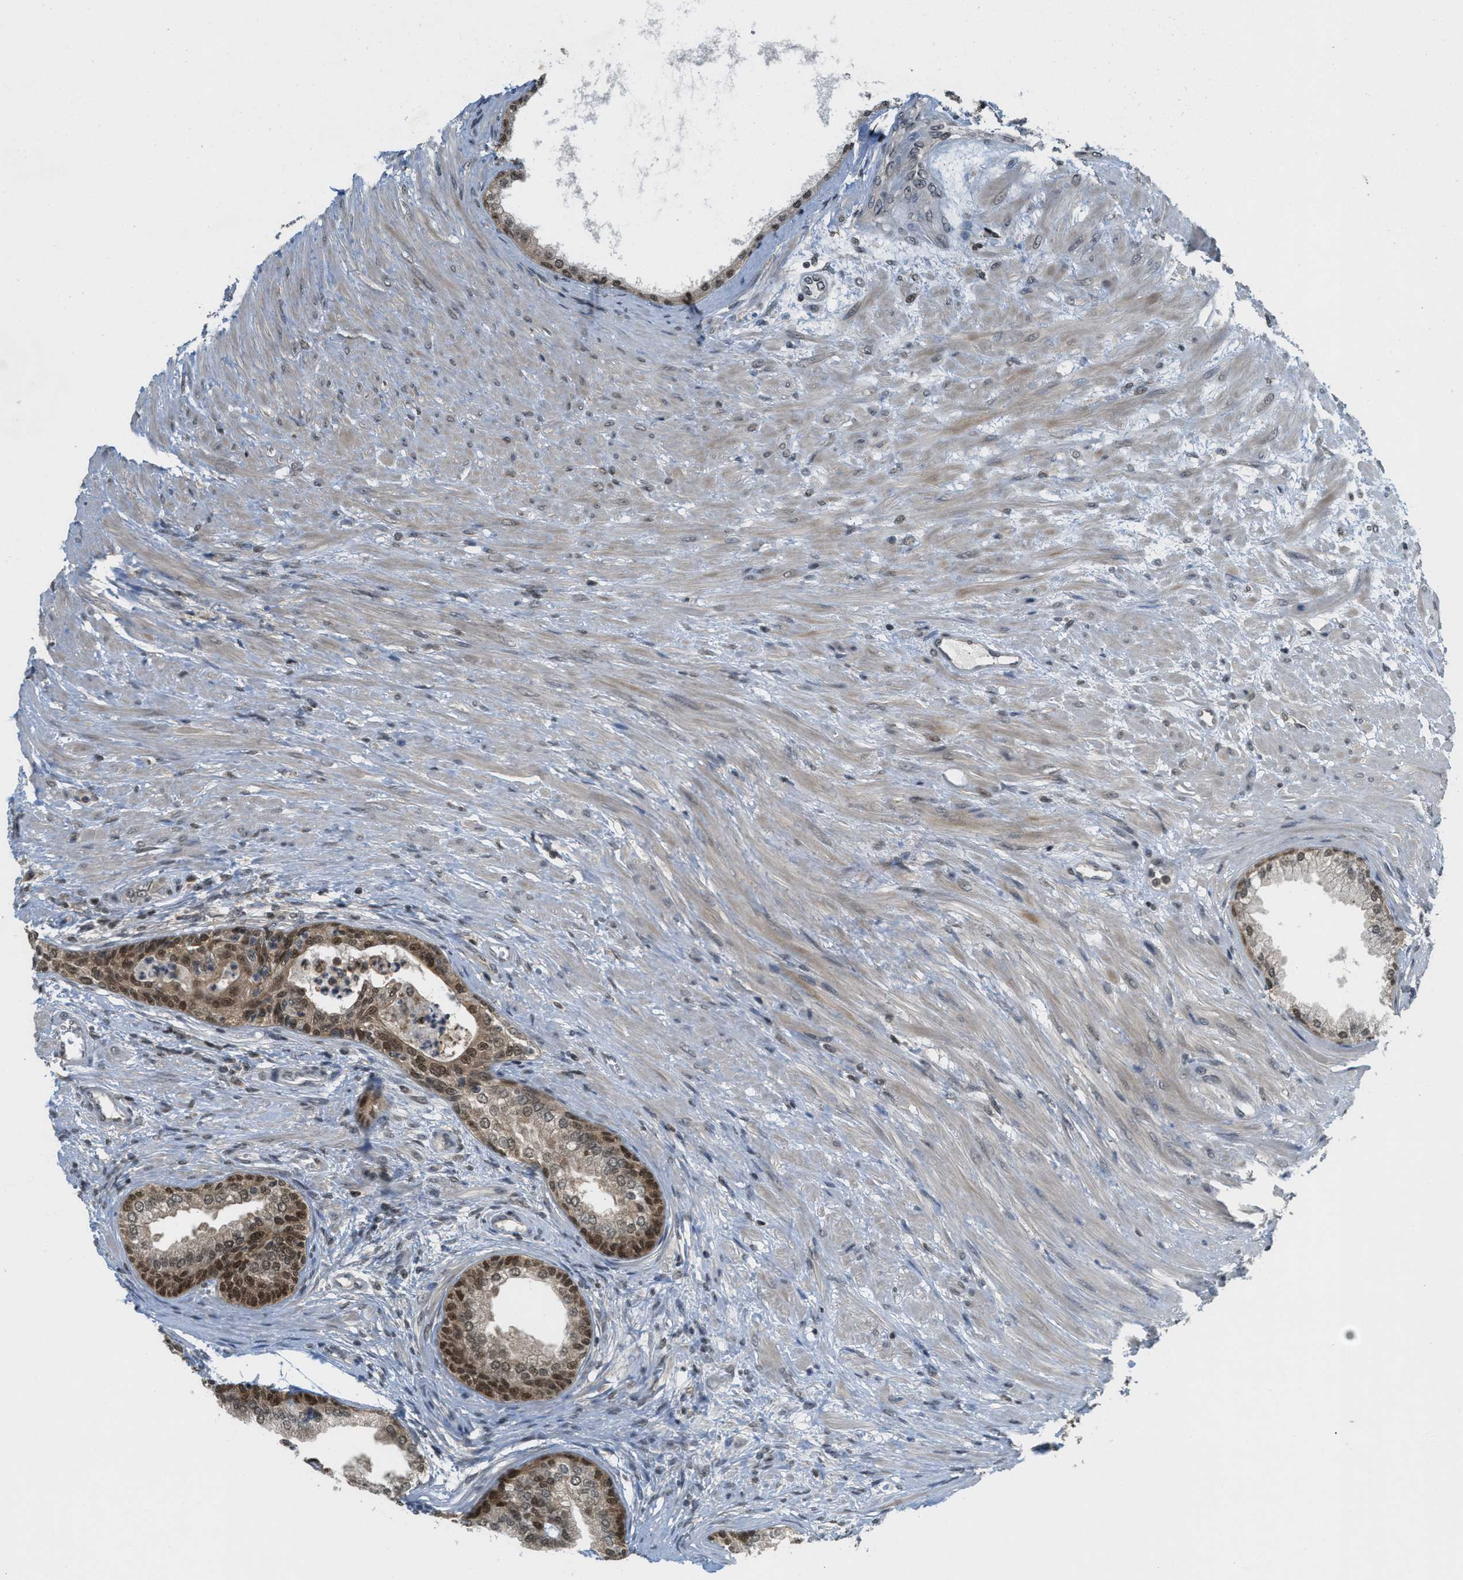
{"staining": {"intensity": "strong", "quantity": "25%-75%", "location": "cytoplasmic/membranous,nuclear"}, "tissue": "prostate", "cell_type": "Glandular cells", "image_type": "normal", "snomed": [{"axis": "morphology", "description": "Normal tissue, NOS"}, {"axis": "topography", "description": "Prostate"}], "caption": "Human prostate stained with a brown dye demonstrates strong cytoplasmic/membranous,nuclear positive staining in about 25%-75% of glandular cells.", "gene": "DNAJB1", "patient": {"sex": "male", "age": 76}}